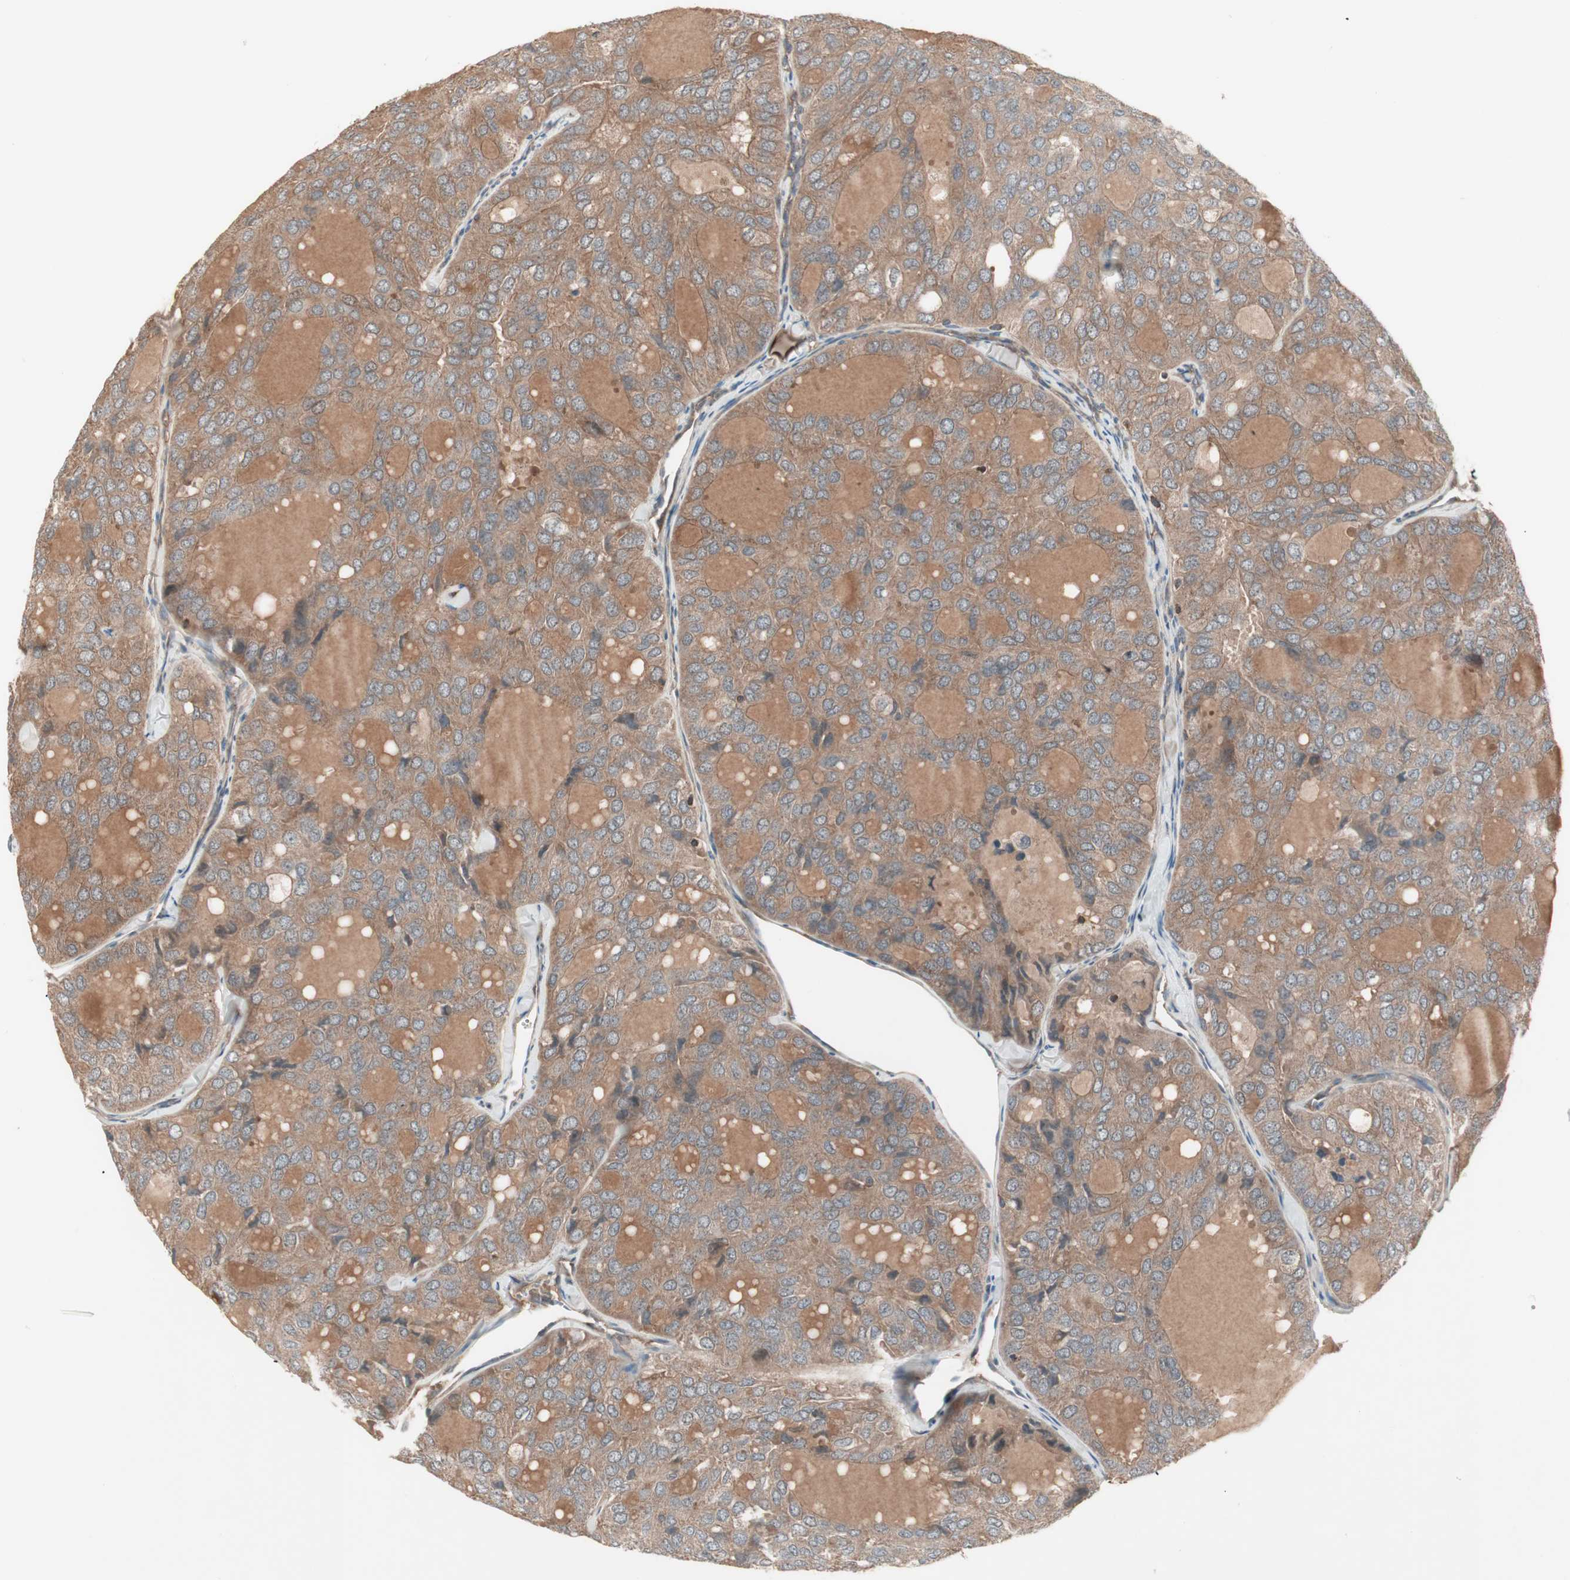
{"staining": {"intensity": "strong", "quantity": ">75%", "location": "cytoplasmic/membranous"}, "tissue": "thyroid cancer", "cell_type": "Tumor cells", "image_type": "cancer", "snomed": [{"axis": "morphology", "description": "Follicular adenoma carcinoma, NOS"}, {"axis": "topography", "description": "Thyroid gland"}], "caption": "The photomicrograph exhibits staining of thyroid cancer (follicular adenoma carcinoma), revealing strong cytoplasmic/membranous protein positivity (brown color) within tumor cells. (IHC, brightfield microscopy, high magnification).", "gene": "TFPI", "patient": {"sex": "male", "age": 75}}